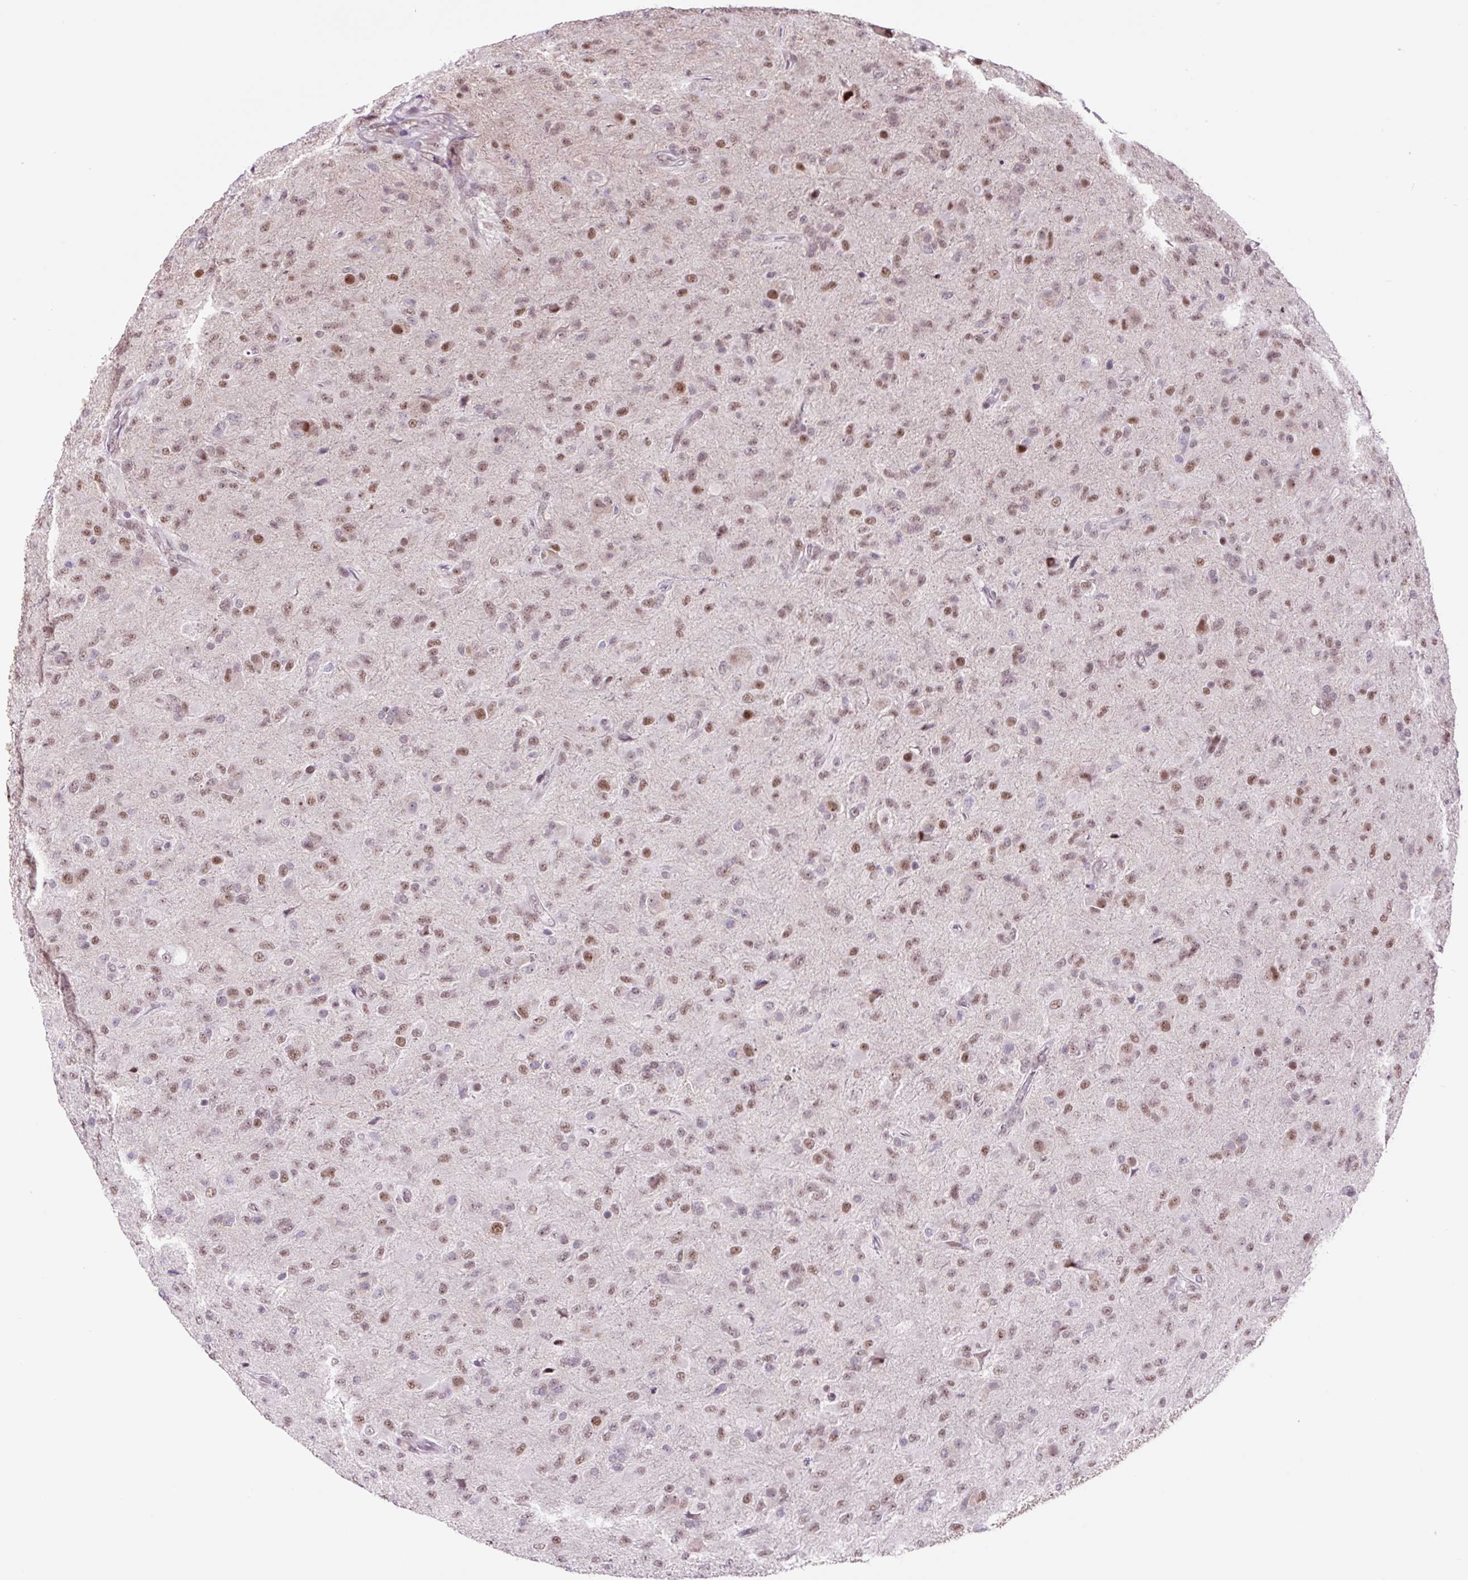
{"staining": {"intensity": "weak", "quantity": ">75%", "location": "nuclear"}, "tissue": "glioma", "cell_type": "Tumor cells", "image_type": "cancer", "snomed": [{"axis": "morphology", "description": "Glioma, malignant, Low grade"}, {"axis": "topography", "description": "Brain"}], "caption": "A low amount of weak nuclear staining is identified in approximately >75% of tumor cells in glioma tissue. The protein of interest is shown in brown color, while the nuclei are stained blue.", "gene": "TAF1A", "patient": {"sex": "male", "age": 65}}